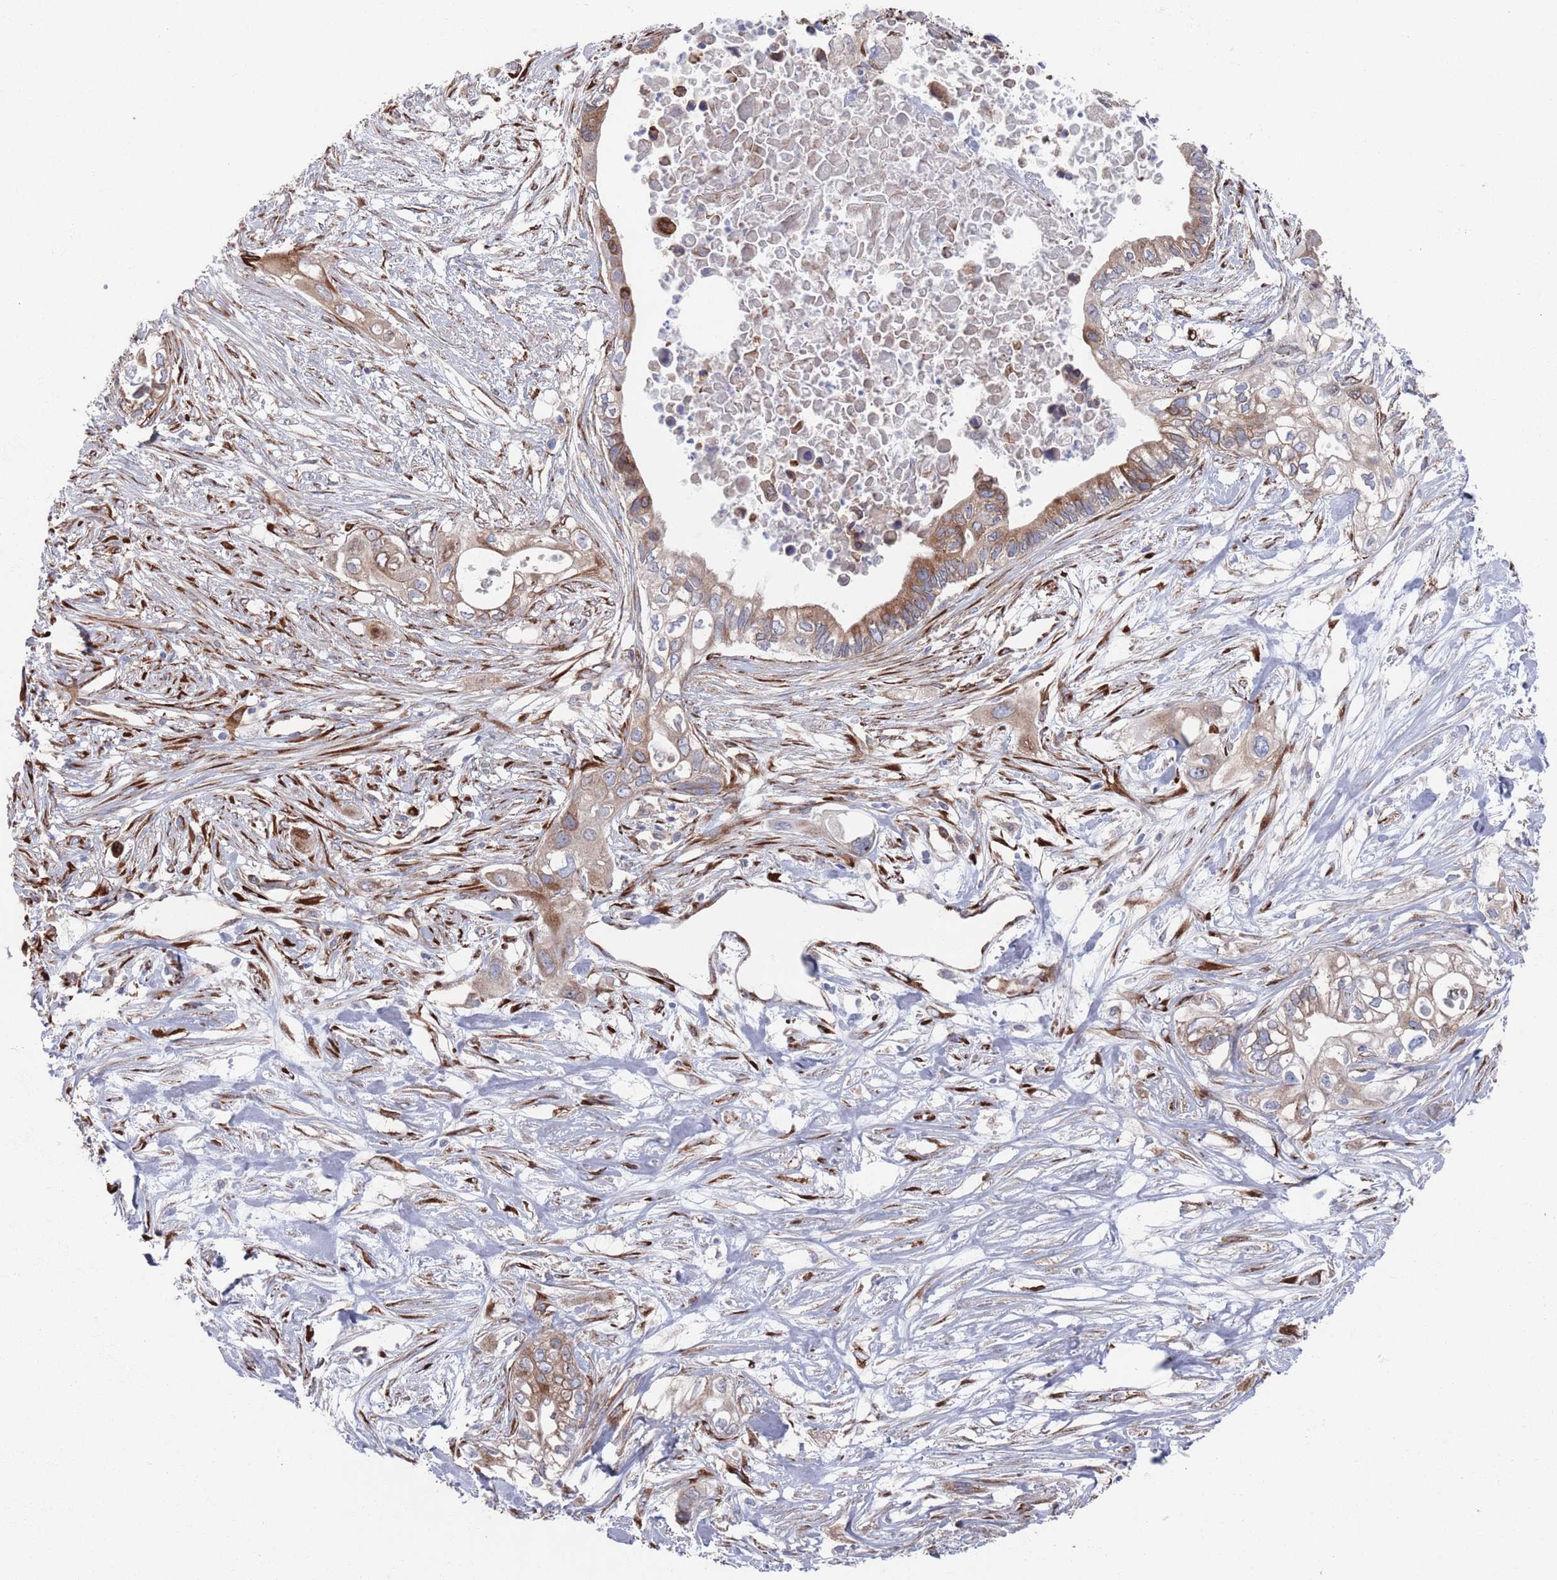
{"staining": {"intensity": "moderate", "quantity": ">75%", "location": "cytoplasmic/membranous"}, "tissue": "pancreatic cancer", "cell_type": "Tumor cells", "image_type": "cancer", "snomed": [{"axis": "morphology", "description": "Adenocarcinoma, NOS"}, {"axis": "topography", "description": "Pancreas"}], "caption": "Immunohistochemistry (IHC) image of pancreatic cancer (adenocarcinoma) stained for a protein (brown), which shows medium levels of moderate cytoplasmic/membranous positivity in approximately >75% of tumor cells.", "gene": "CCDC106", "patient": {"sex": "female", "age": 63}}